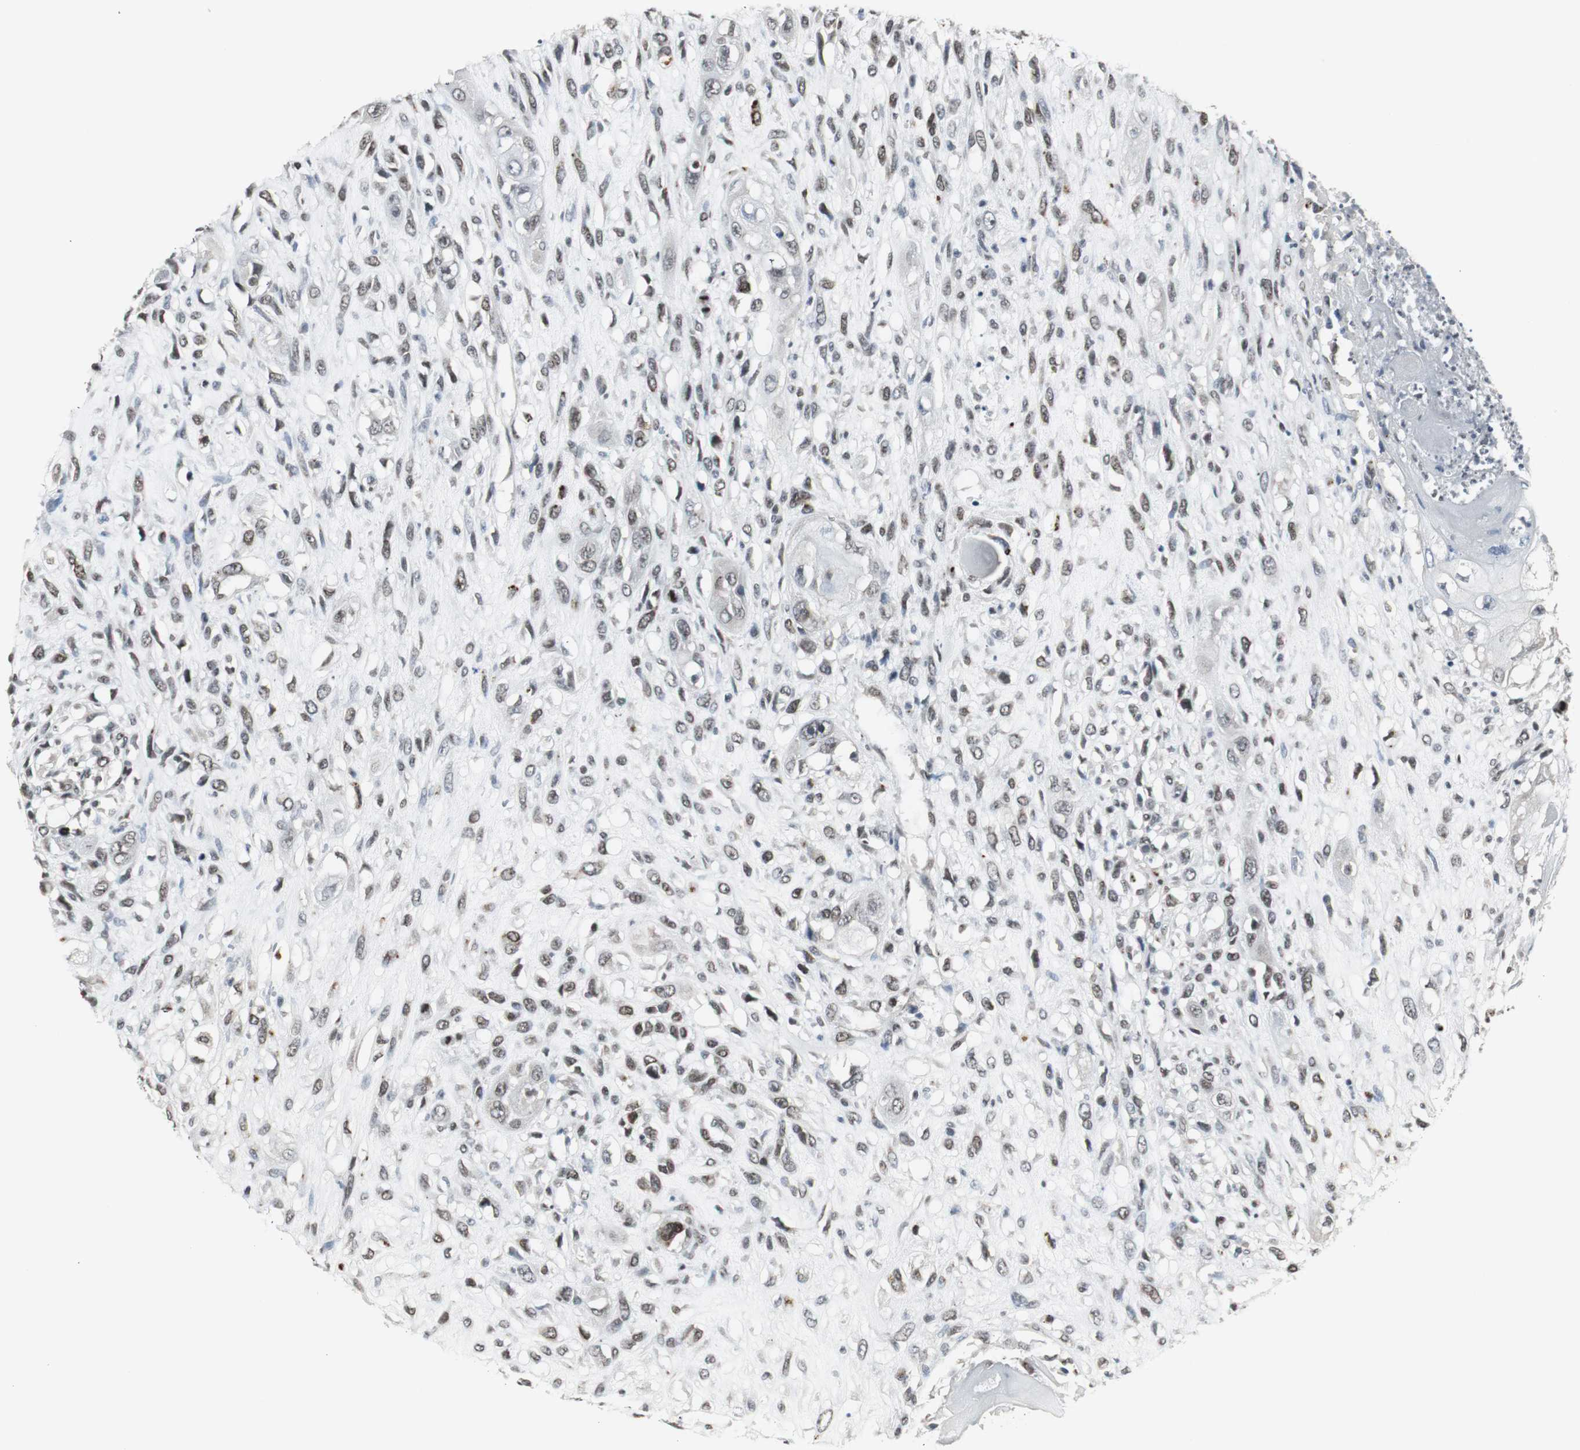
{"staining": {"intensity": "weak", "quantity": "25%-75%", "location": "nuclear"}, "tissue": "head and neck cancer", "cell_type": "Tumor cells", "image_type": "cancer", "snomed": [{"axis": "morphology", "description": "Necrosis, NOS"}, {"axis": "morphology", "description": "Neoplasm, malignant, NOS"}, {"axis": "topography", "description": "Salivary gland"}, {"axis": "topography", "description": "Head-Neck"}], "caption": "Immunohistochemical staining of human neoplasm (malignant) (head and neck) displays low levels of weak nuclear protein positivity in about 25%-75% of tumor cells. Immunohistochemistry stains the protein in brown and the nuclei are stained blue.", "gene": "MPG", "patient": {"sex": "male", "age": 43}}